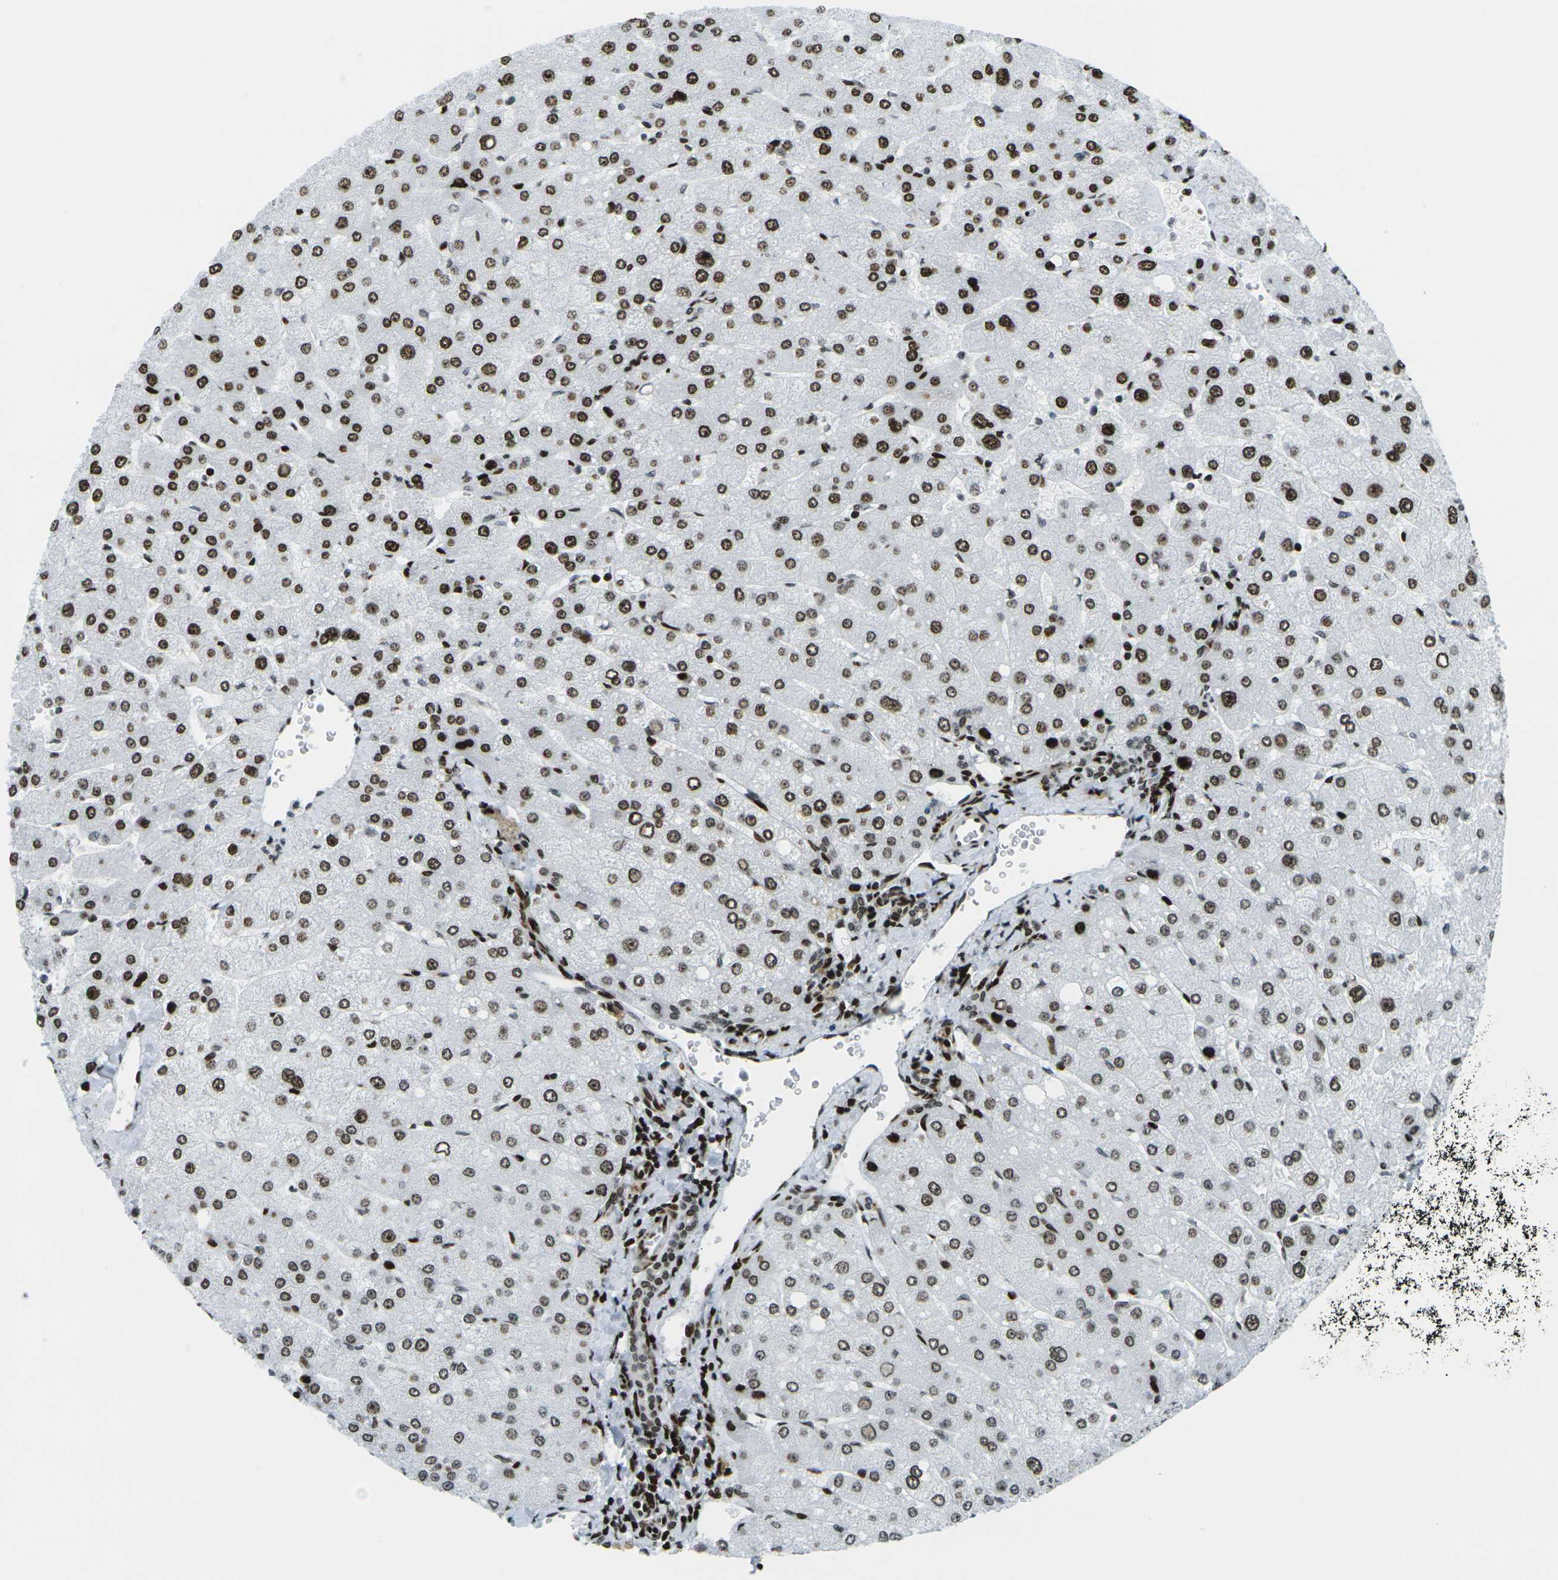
{"staining": {"intensity": "moderate", "quantity": ">75%", "location": "nuclear"}, "tissue": "liver", "cell_type": "Cholangiocytes", "image_type": "normal", "snomed": [{"axis": "morphology", "description": "Normal tissue, NOS"}, {"axis": "topography", "description": "Liver"}], "caption": "Cholangiocytes demonstrate moderate nuclear staining in about >75% of cells in unremarkable liver. (IHC, brightfield microscopy, high magnification).", "gene": "H3", "patient": {"sex": "male", "age": 55}}